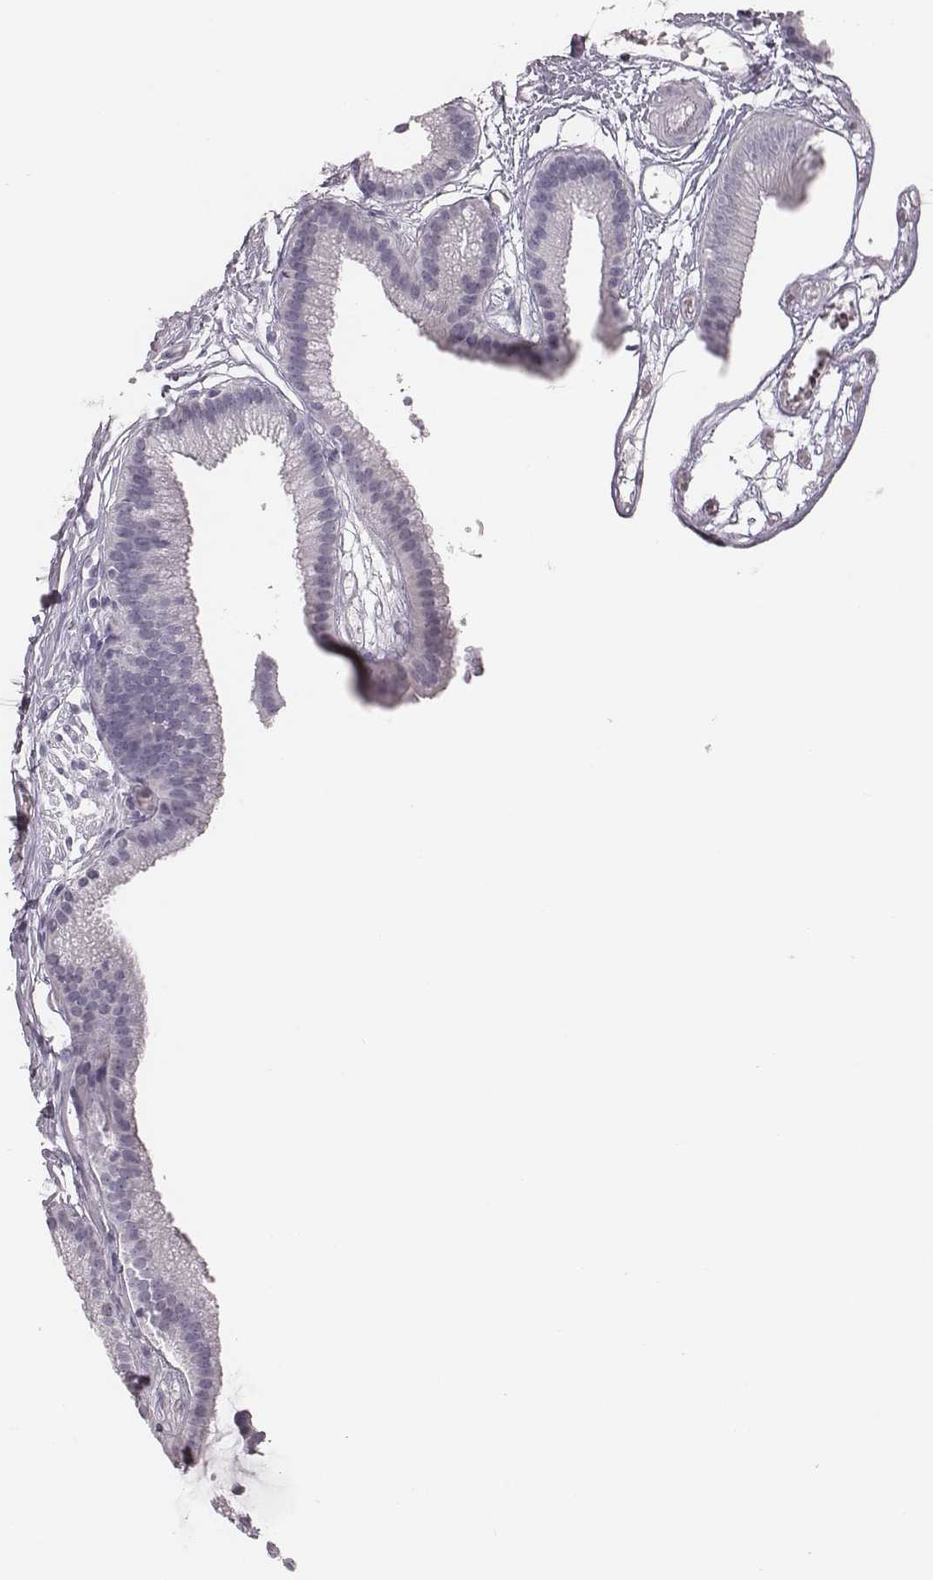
{"staining": {"intensity": "negative", "quantity": "none", "location": "none"}, "tissue": "gallbladder", "cell_type": "Glandular cells", "image_type": "normal", "snomed": [{"axis": "morphology", "description": "Normal tissue, NOS"}, {"axis": "topography", "description": "Gallbladder"}], "caption": "A high-resolution image shows immunohistochemistry (IHC) staining of normal gallbladder, which shows no significant staining in glandular cells.", "gene": "CSH1", "patient": {"sex": "female", "age": 45}}